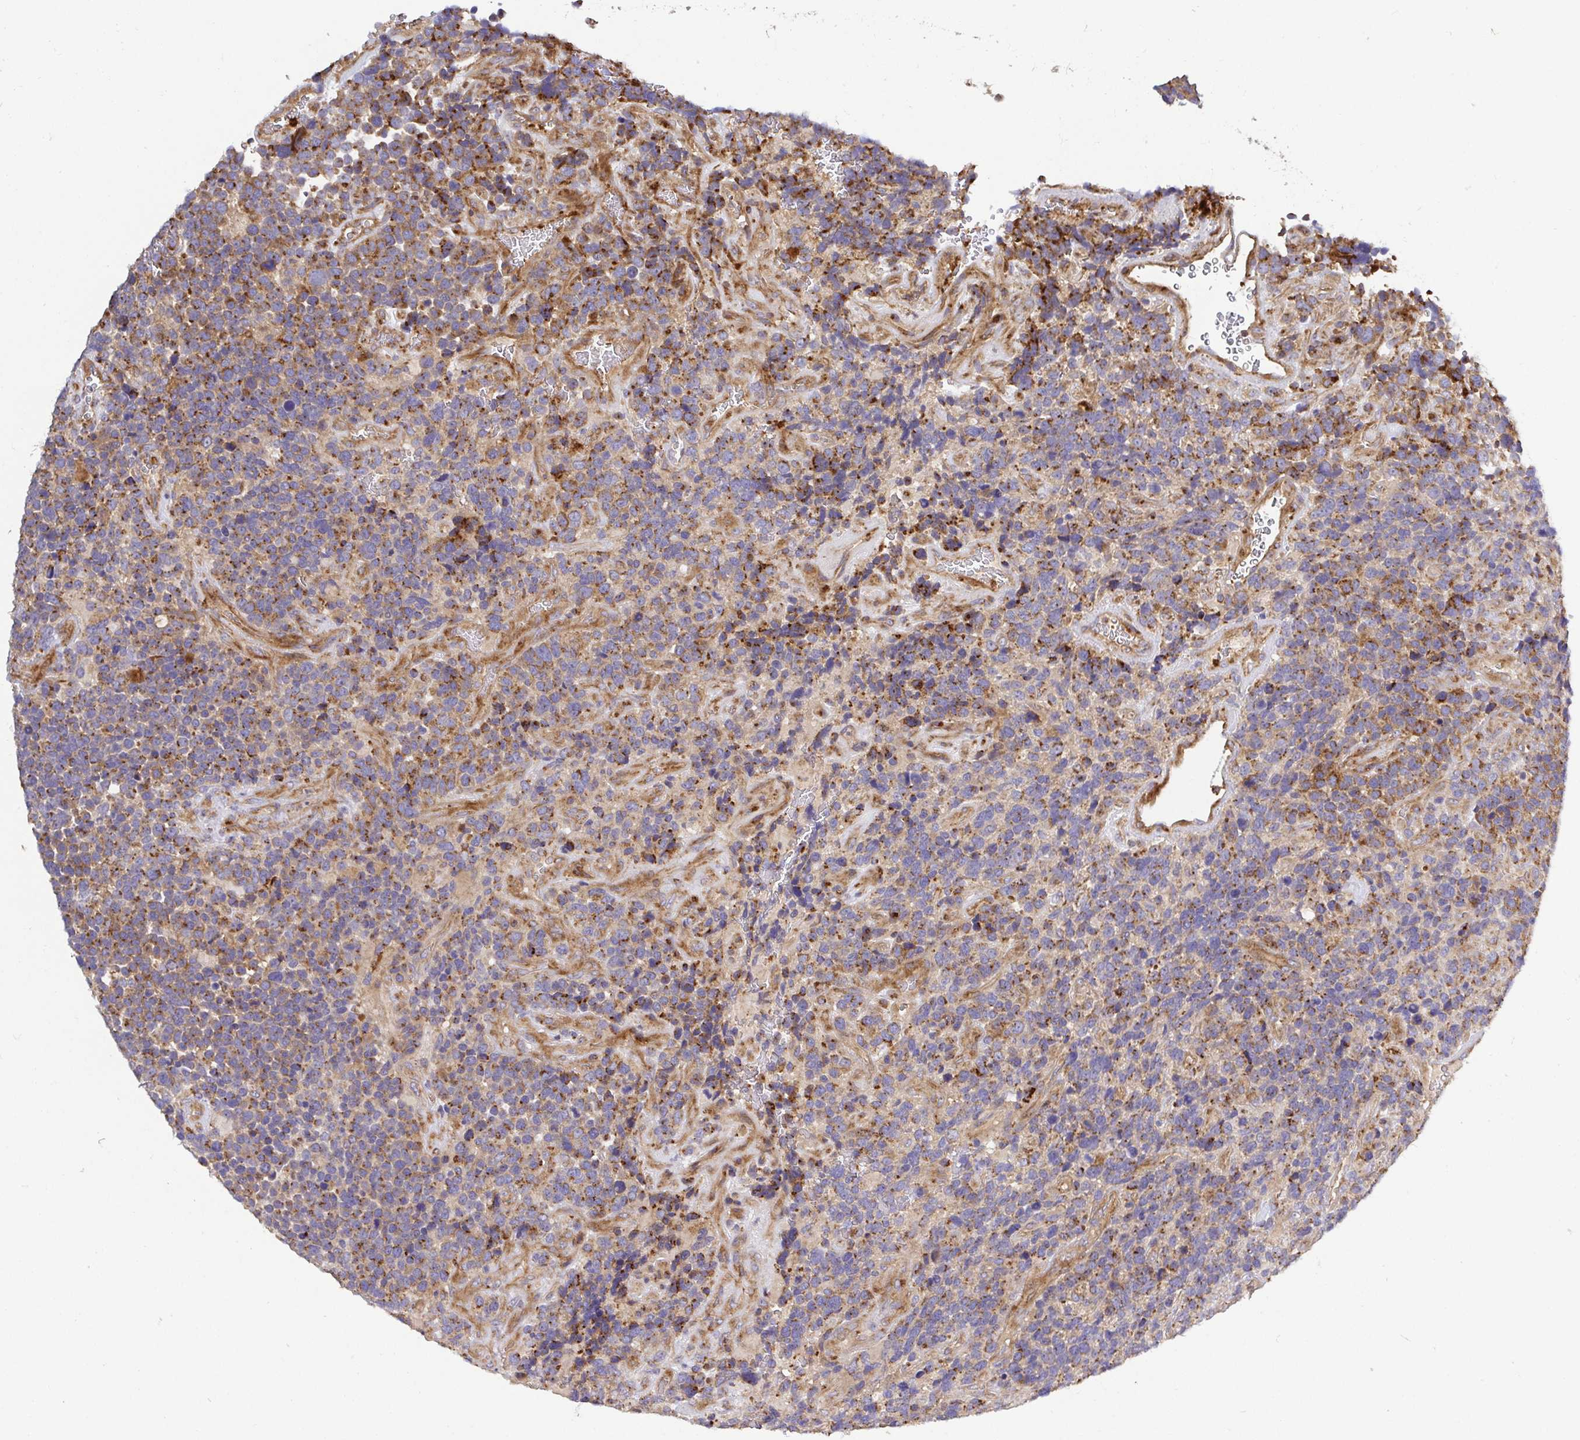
{"staining": {"intensity": "moderate", "quantity": ">75%", "location": "cytoplasmic/membranous"}, "tissue": "glioma", "cell_type": "Tumor cells", "image_type": "cancer", "snomed": [{"axis": "morphology", "description": "Glioma, malignant, High grade"}, {"axis": "topography", "description": "Brain"}], "caption": "IHC staining of glioma, which displays medium levels of moderate cytoplasmic/membranous staining in approximately >75% of tumor cells indicating moderate cytoplasmic/membranous protein staining. The staining was performed using DAB (brown) for protein detection and nuclei were counterstained in hematoxylin (blue).", "gene": "TM9SF4", "patient": {"sex": "male", "age": 33}}